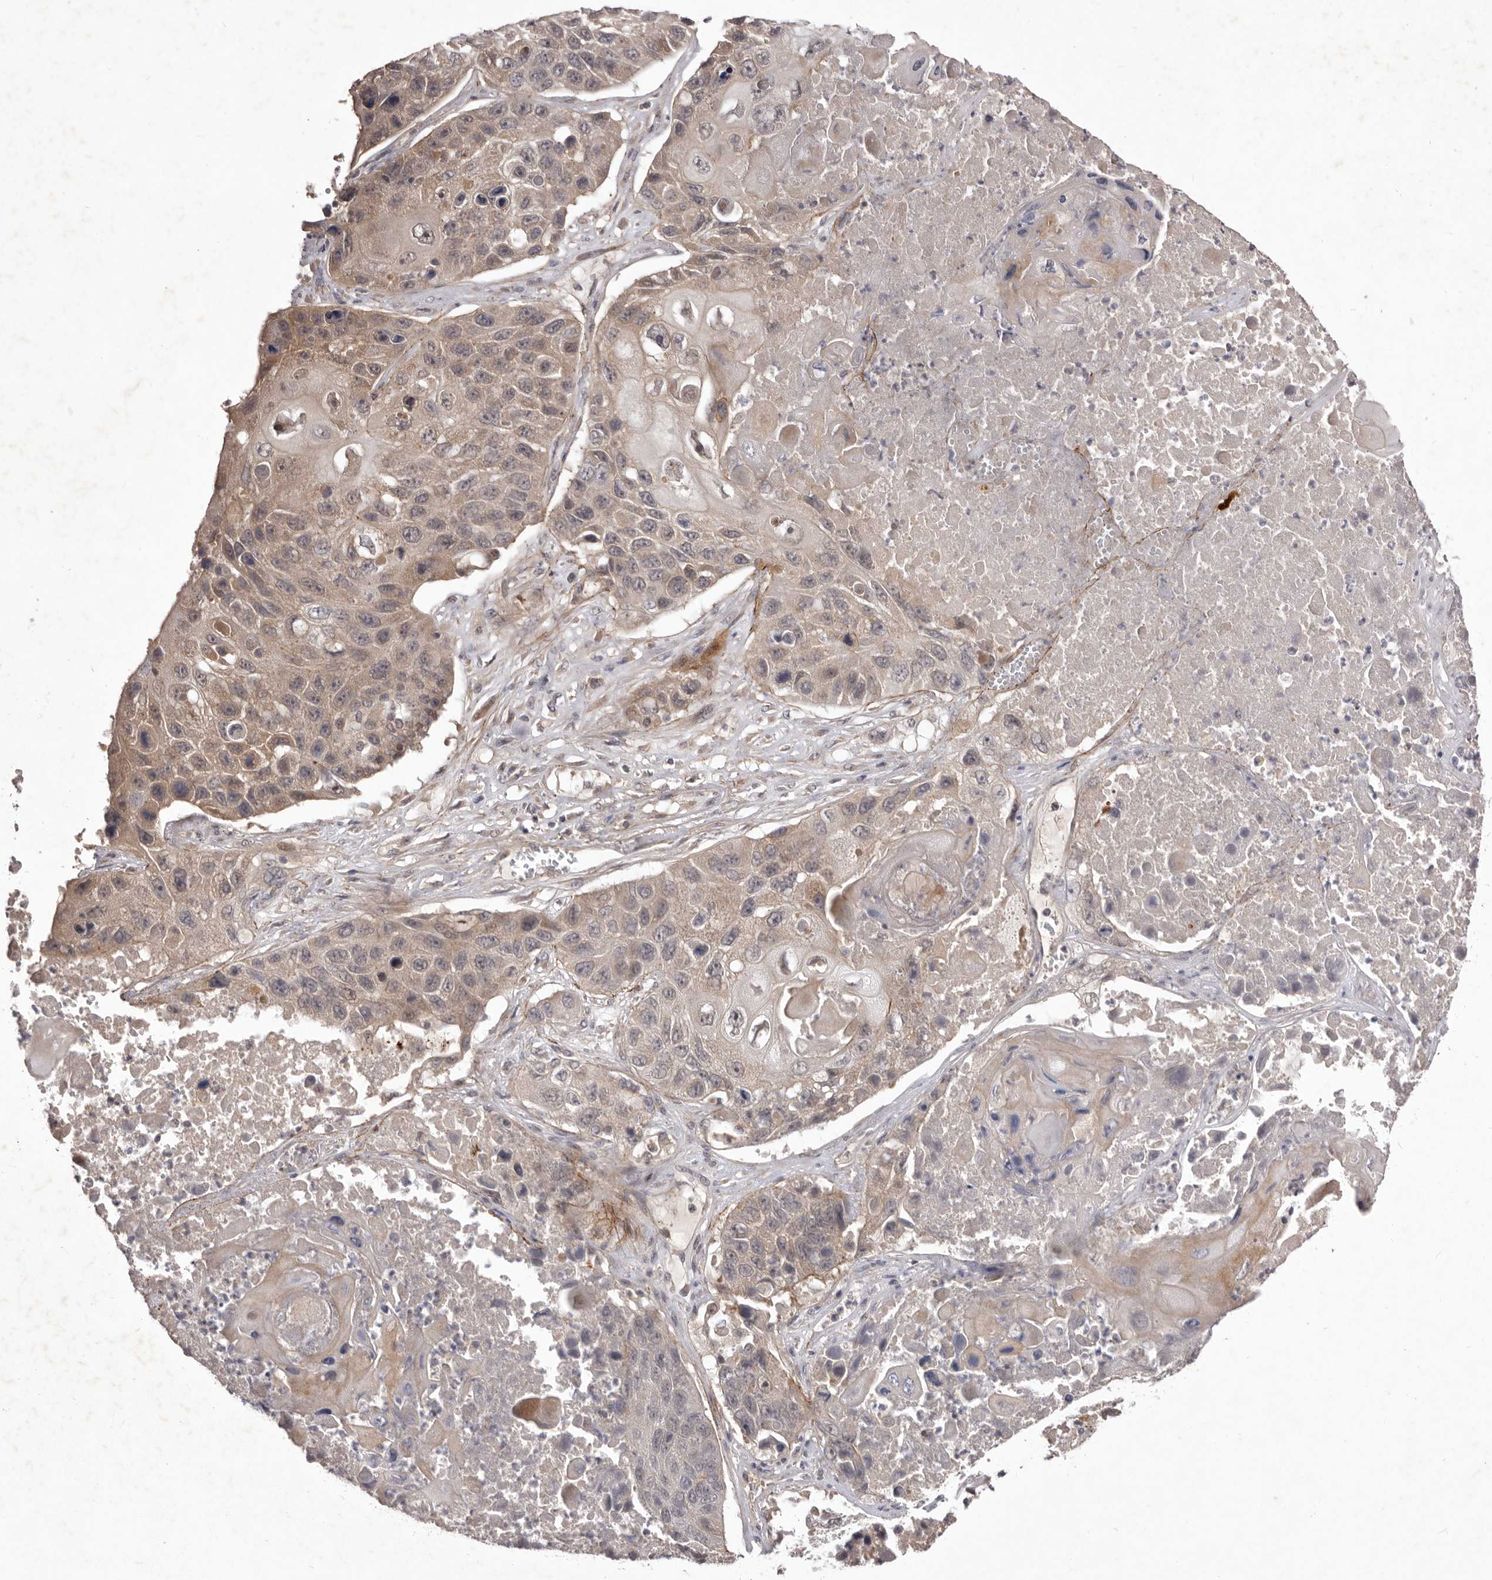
{"staining": {"intensity": "weak", "quantity": "25%-75%", "location": "cytoplasmic/membranous"}, "tissue": "lung cancer", "cell_type": "Tumor cells", "image_type": "cancer", "snomed": [{"axis": "morphology", "description": "Squamous cell carcinoma, NOS"}, {"axis": "topography", "description": "Lung"}], "caption": "This is an image of immunohistochemistry (IHC) staining of squamous cell carcinoma (lung), which shows weak staining in the cytoplasmic/membranous of tumor cells.", "gene": "HBS1L", "patient": {"sex": "male", "age": 61}}